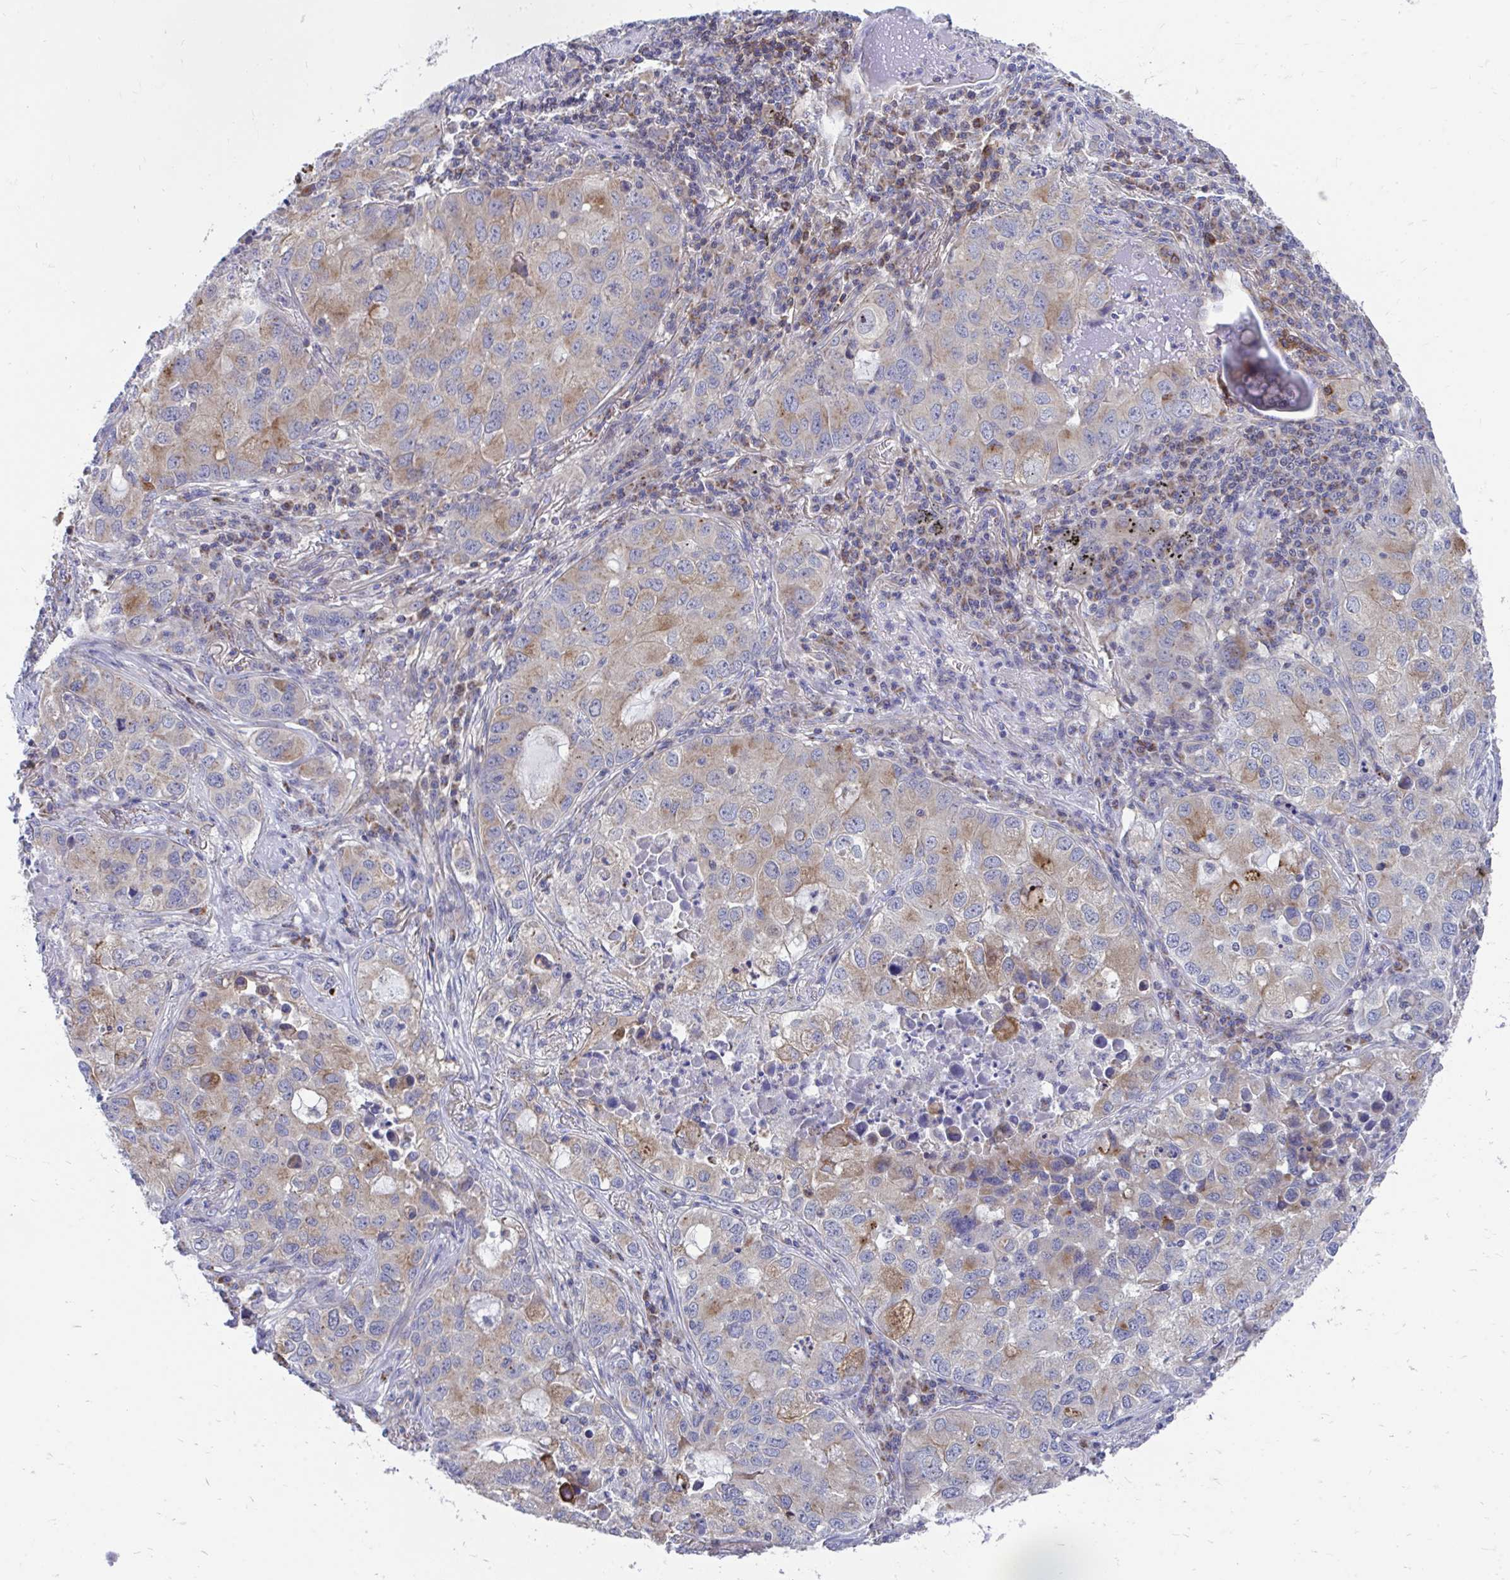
{"staining": {"intensity": "moderate", "quantity": "25%-75%", "location": "cytoplasmic/membranous"}, "tissue": "lung cancer", "cell_type": "Tumor cells", "image_type": "cancer", "snomed": [{"axis": "morphology", "description": "Normal morphology"}, {"axis": "morphology", "description": "Adenocarcinoma, NOS"}, {"axis": "topography", "description": "Lymph node"}, {"axis": "topography", "description": "Lung"}], "caption": "Protein expression analysis of human adenocarcinoma (lung) reveals moderate cytoplasmic/membranous positivity in about 25%-75% of tumor cells. (DAB (3,3'-diaminobenzidine) = brown stain, brightfield microscopy at high magnification).", "gene": "FHIP1B", "patient": {"sex": "female", "age": 51}}